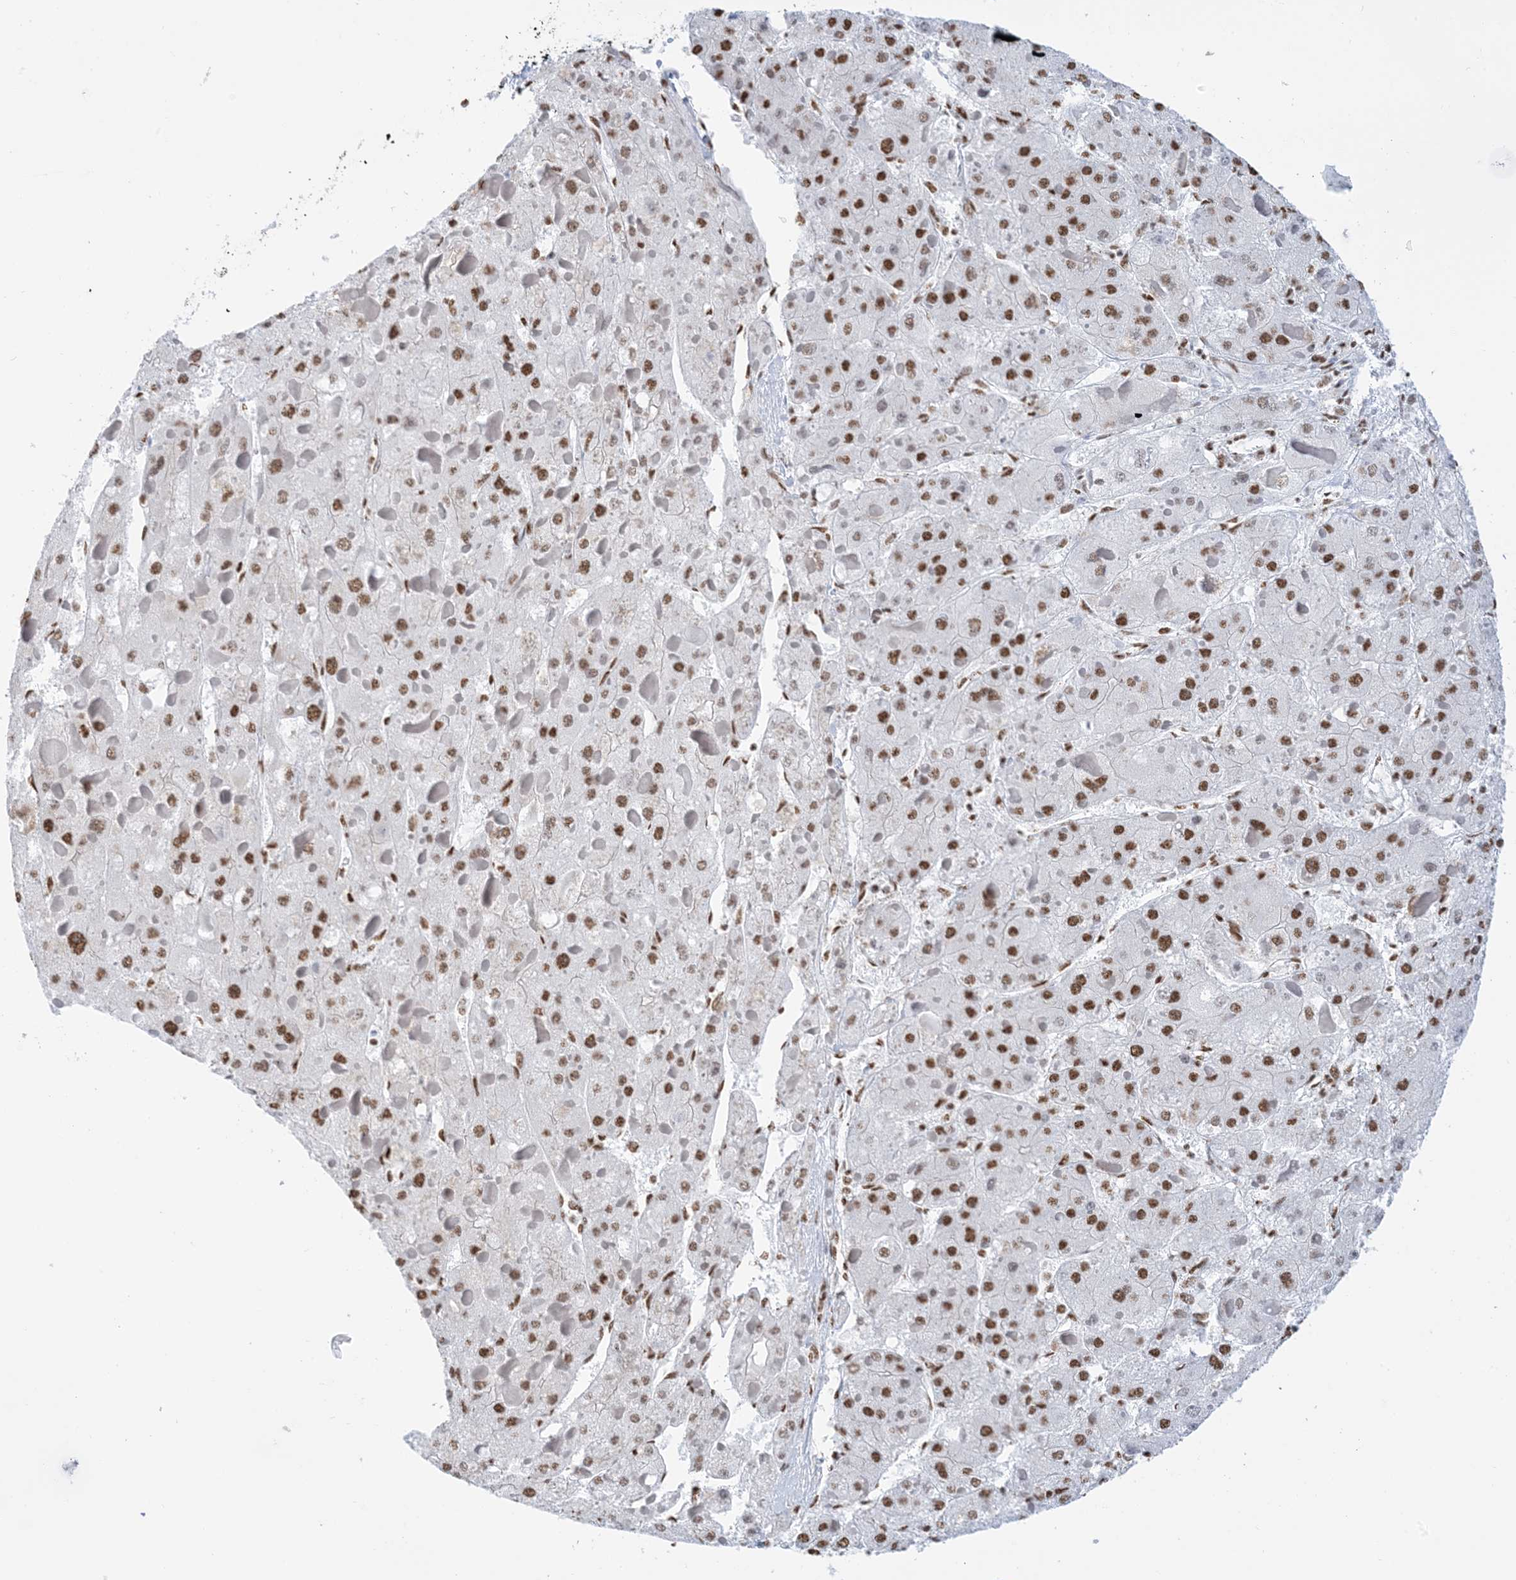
{"staining": {"intensity": "strong", "quantity": ">75%", "location": "nuclear"}, "tissue": "liver cancer", "cell_type": "Tumor cells", "image_type": "cancer", "snomed": [{"axis": "morphology", "description": "Carcinoma, Hepatocellular, NOS"}, {"axis": "topography", "description": "Liver"}], "caption": "Immunohistochemistry (IHC) histopathology image of human liver cancer (hepatocellular carcinoma) stained for a protein (brown), which displays high levels of strong nuclear positivity in about >75% of tumor cells.", "gene": "ZNF792", "patient": {"sex": "female", "age": 73}}